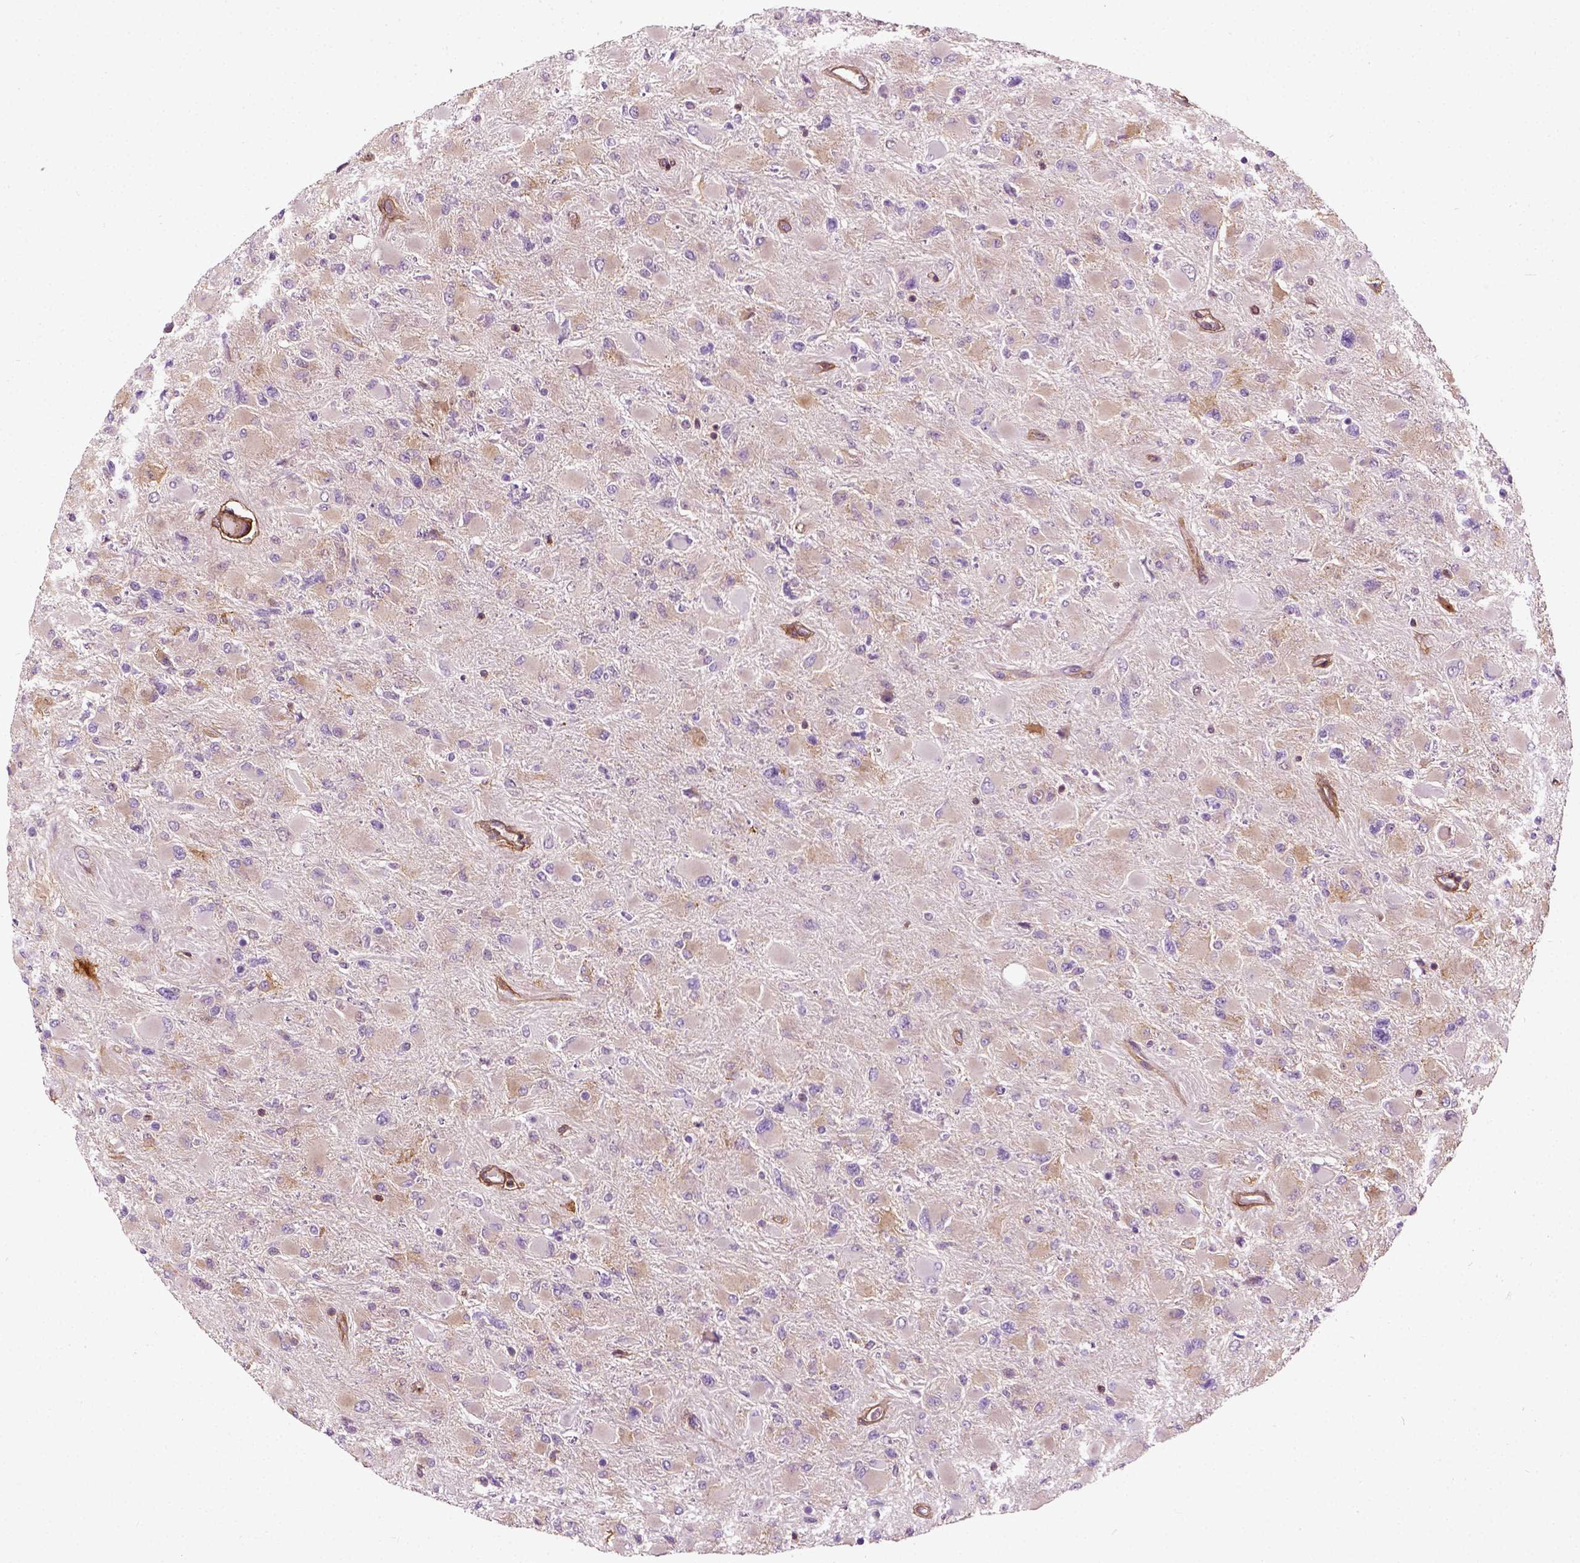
{"staining": {"intensity": "weak", "quantity": "25%-75%", "location": "cytoplasmic/membranous"}, "tissue": "glioma", "cell_type": "Tumor cells", "image_type": "cancer", "snomed": [{"axis": "morphology", "description": "Glioma, malignant, High grade"}, {"axis": "topography", "description": "Cerebral cortex"}], "caption": "IHC photomicrograph of neoplastic tissue: malignant glioma (high-grade) stained using immunohistochemistry shows low levels of weak protein expression localized specifically in the cytoplasmic/membranous of tumor cells, appearing as a cytoplasmic/membranous brown color.", "gene": "COL6A2", "patient": {"sex": "female", "age": 36}}